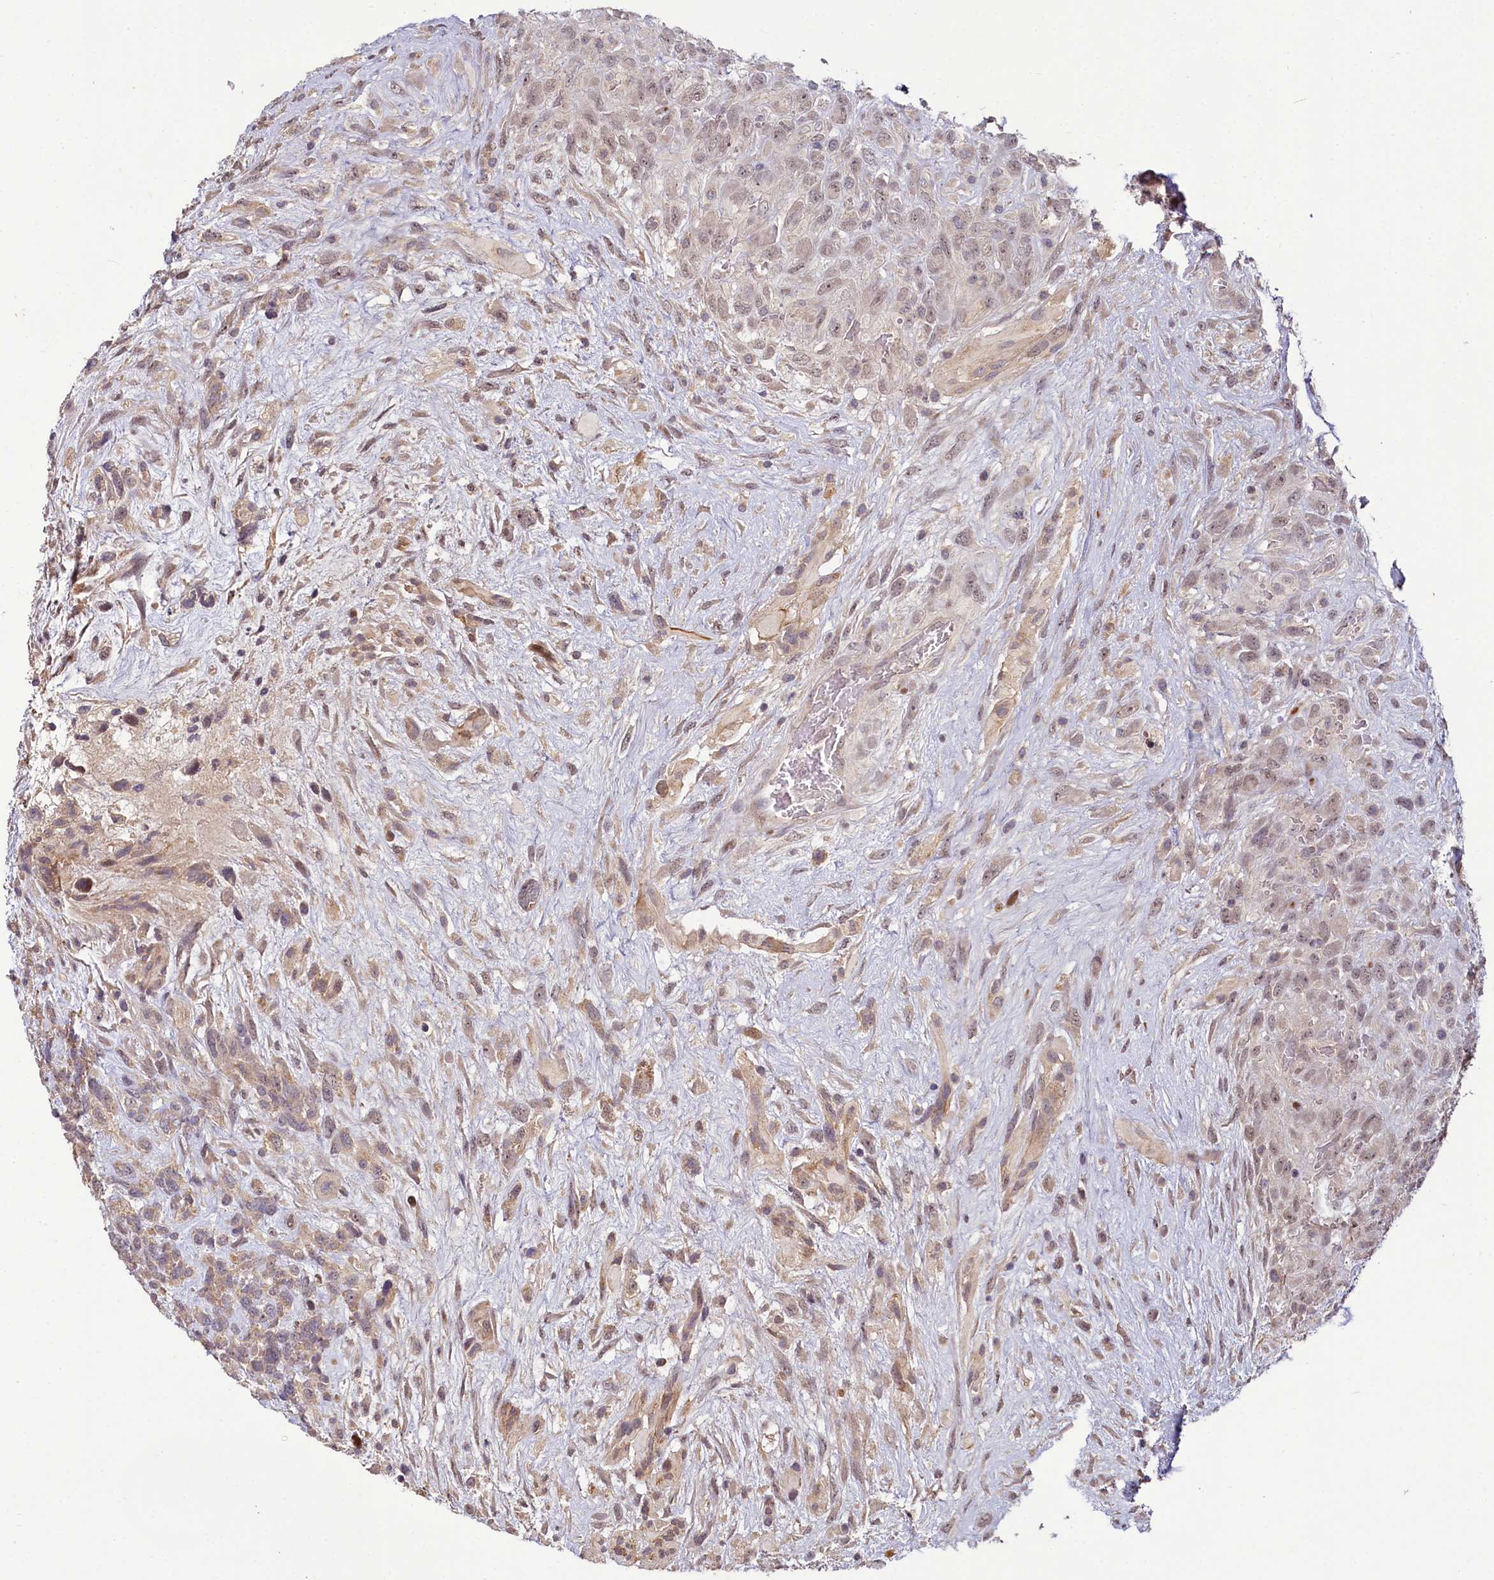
{"staining": {"intensity": "weak", "quantity": ">75%", "location": "cytoplasmic/membranous"}, "tissue": "glioma", "cell_type": "Tumor cells", "image_type": "cancer", "snomed": [{"axis": "morphology", "description": "Glioma, malignant, High grade"}, {"axis": "topography", "description": "Brain"}], "caption": "Tumor cells display low levels of weak cytoplasmic/membranous staining in about >75% of cells in malignant glioma (high-grade). (Brightfield microscopy of DAB IHC at high magnification).", "gene": "TMEM39A", "patient": {"sex": "male", "age": 61}}